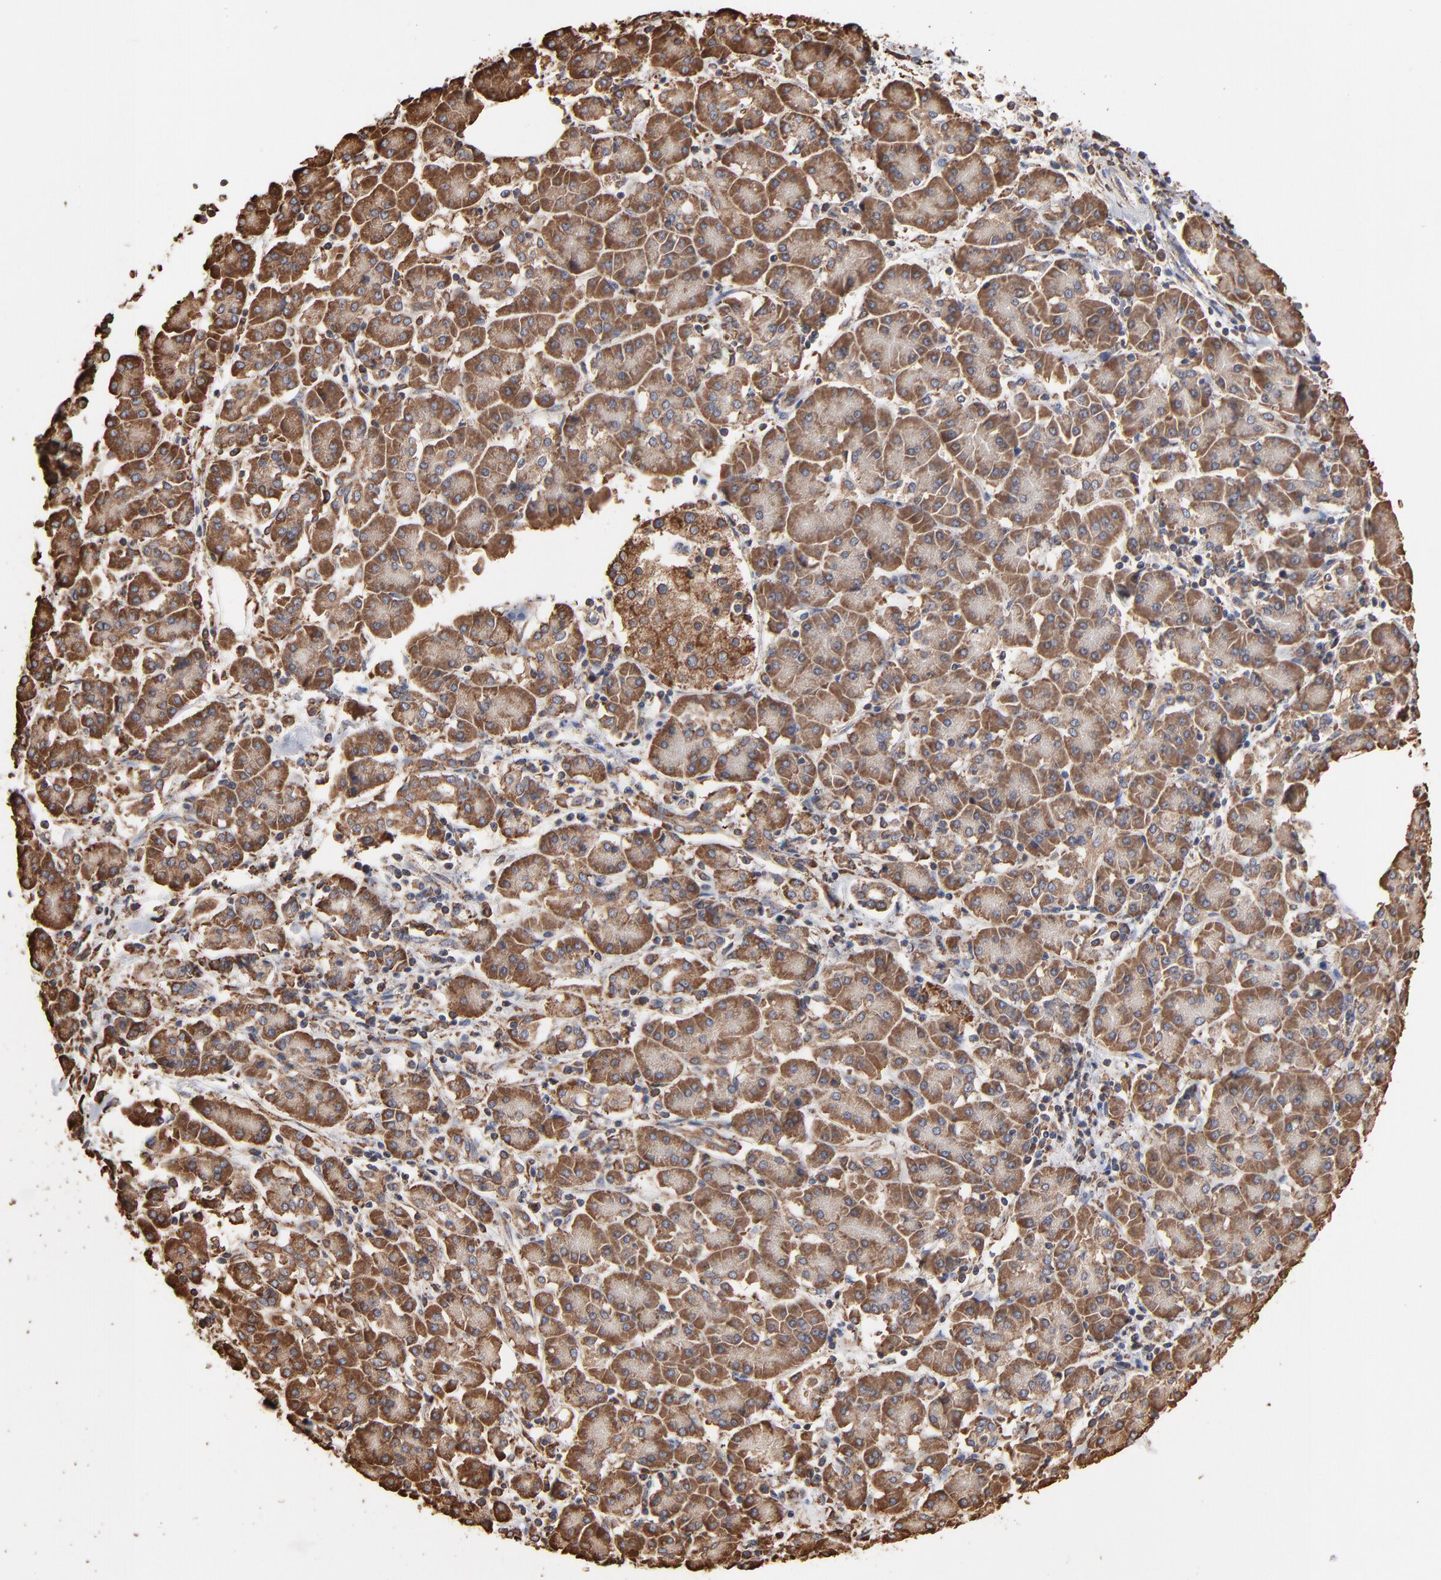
{"staining": {"intensity": "moderate", "quantity": ">75%", "location": "cytoplasmic/membranous"}, "tissue": "pancreatic cancer", "cell_type": "Tumor cells", "image_type": "cancer", "snomed": [{"axis": "morphology", "description": "Adenocarcinoma, NOS"}, {"axis": "topography", "description": "Pancreas"}], "caption": "This photomicrograph displays adenocarcinoma (pancreatic) stained with immunohistochemistry (IHC) to label a protein in brown. The cytoplasmic/membranous of tumor cells show moderate positivity for the protein. Nuclei are counter-stained blue.", "gene": "PDIA3", "patient": {"sex": "female", "age": 57}}